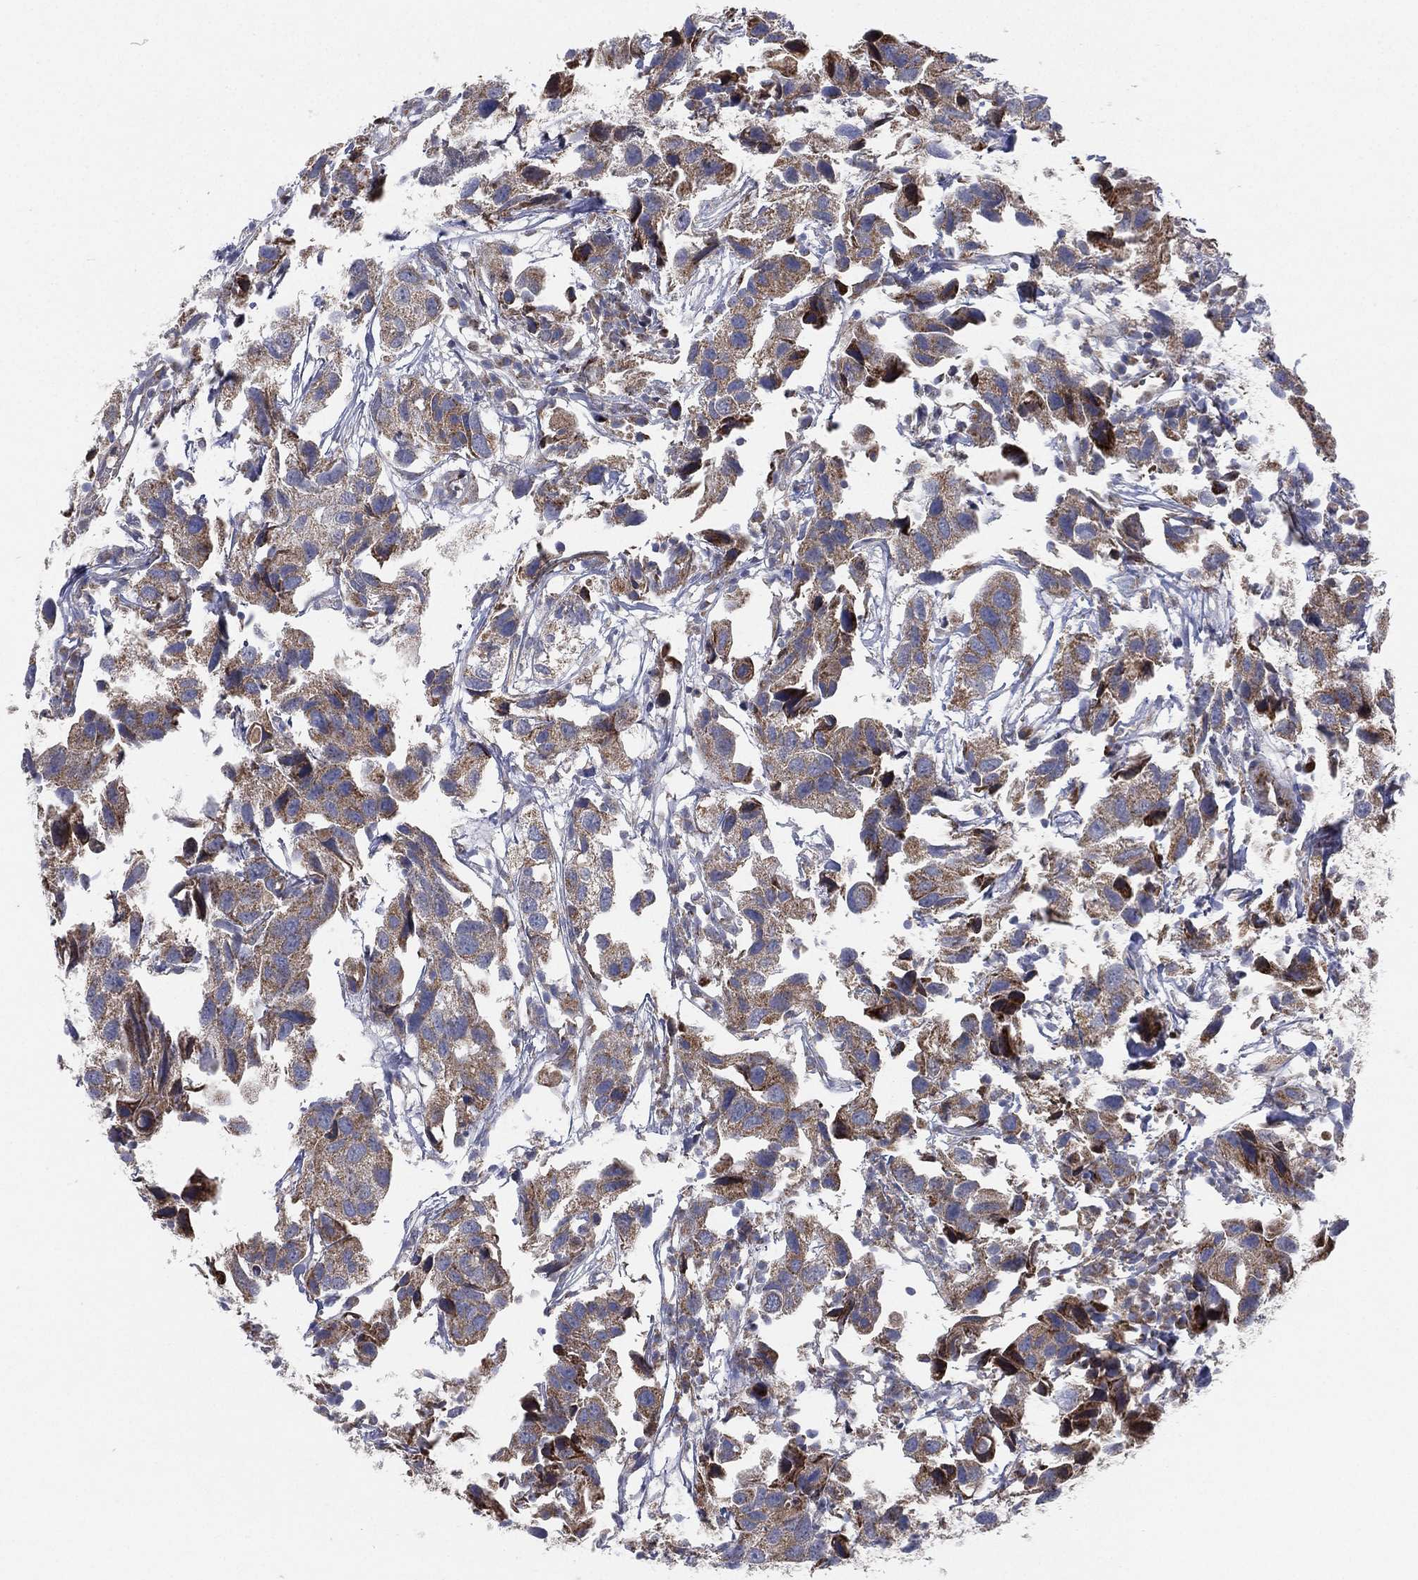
{"staining": {"intensity": "weak", "quantity": ">75%", "location": "cytoplasmic/membranous"}, "tissue": "urothelial cancer", "cell_type": "Tumor cells", "image_type": "cancer", "snomed": [{"axis": "morphology", "description": "Urothelial carcinoma, High grade"}, {"axis": "topography", "description": "Urinary bladder"}], "caption": "The immunohistochemical stain labels weak cytoplasmic/membranous staining in tumor cells of urothelial cancer tissue. Nuclei are stained in blue.", "gene": "PSMG4", "patient": {"sex": "male", "age": 79}}